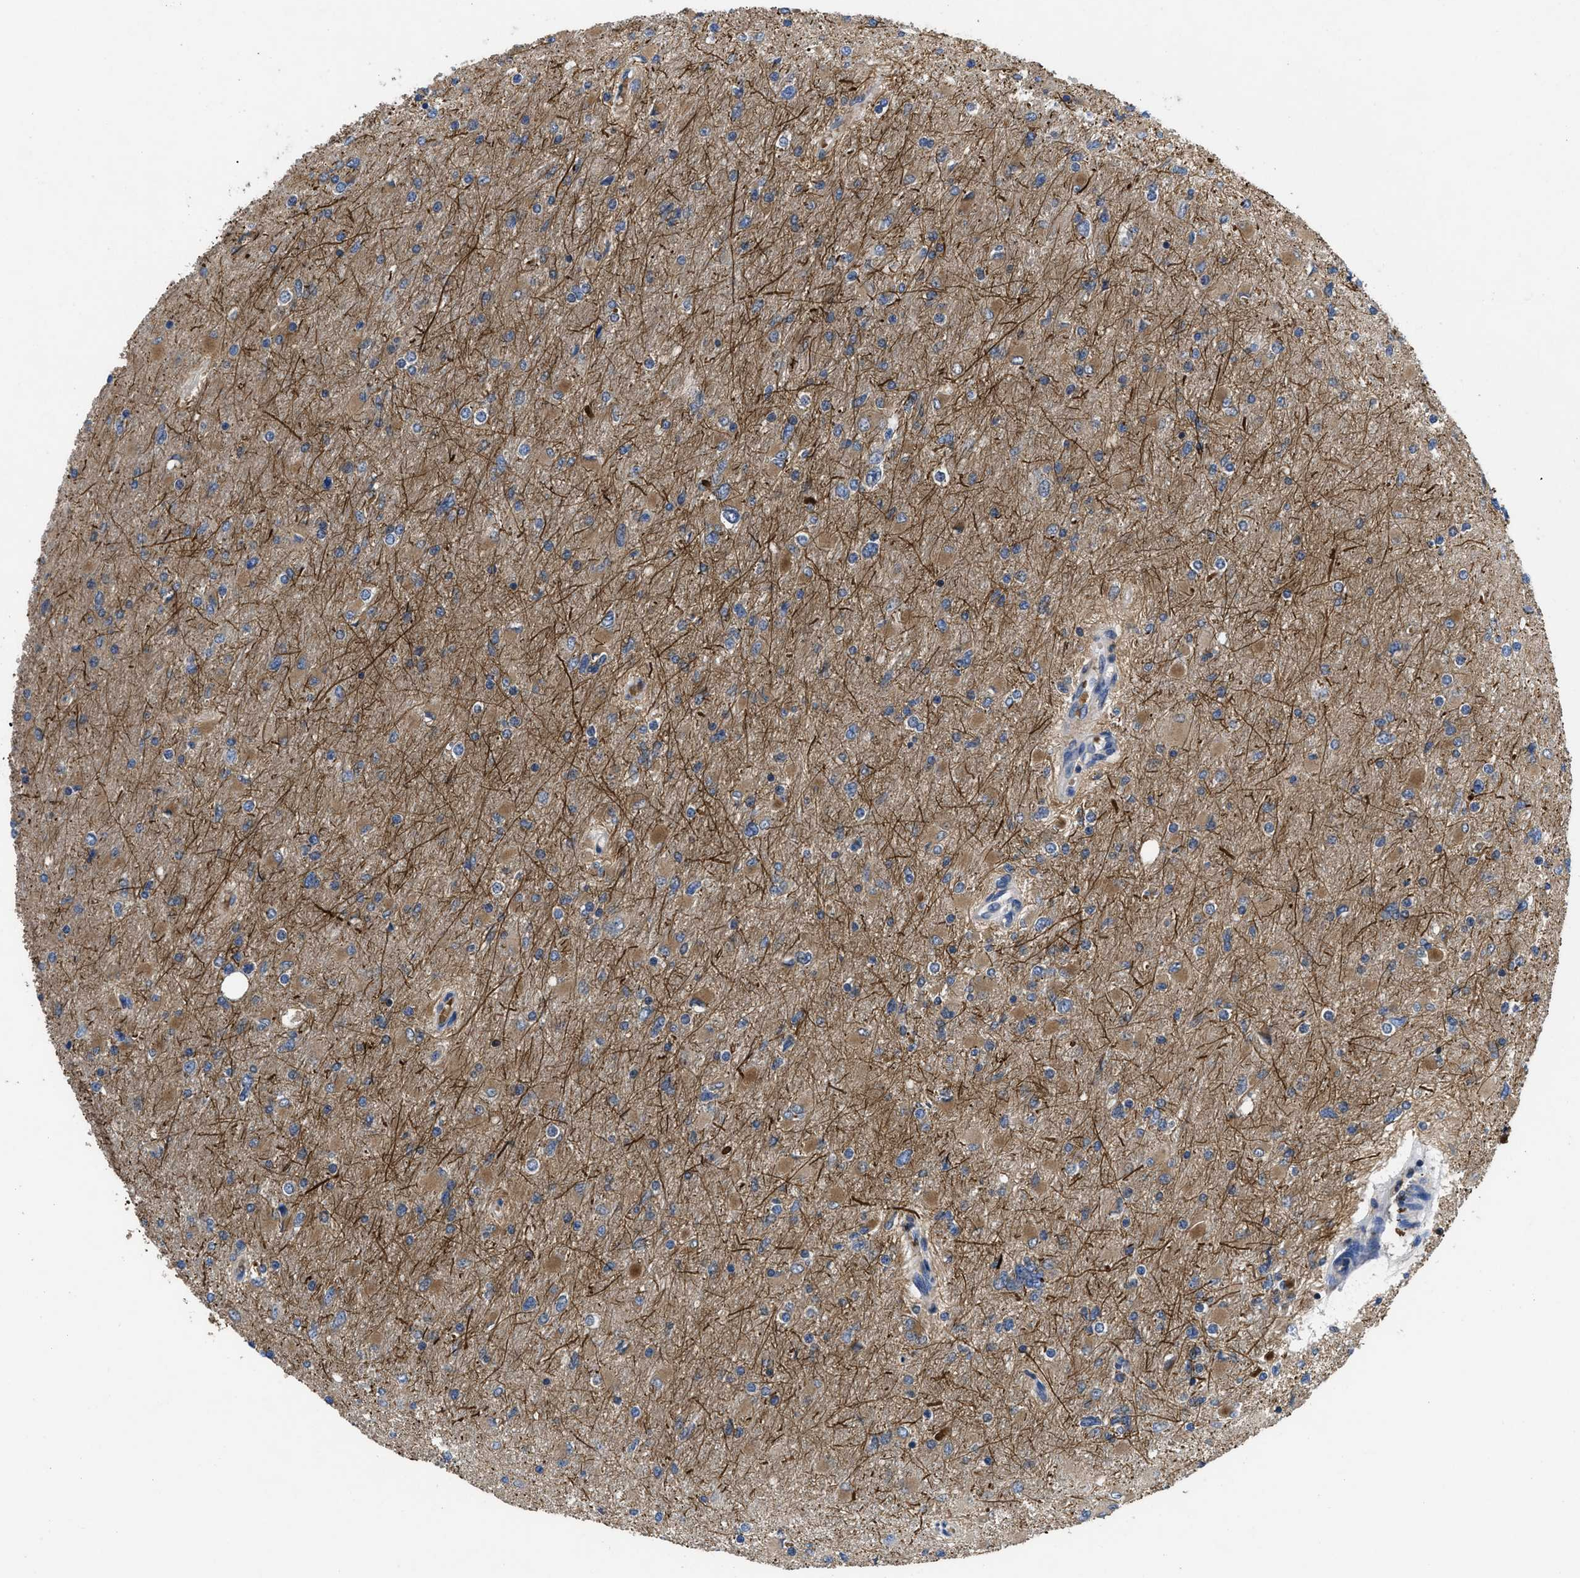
{"staining": {"intensity": "moderate", "quantity": "25%-75%", "location": "cytoplasmic/membranous"}, "tissue": "glioma", "cell_type": "Tumor cells", "image_type": "cancer", "snomed": [{"axis": "morphology", "description": "Glioma, malignant, High grade"}, {"axis": "topography", "description": "Cerebral cortex"}], "caption": "Moderate cytoplasmic/membranous expression for a protein is present in approximately 25%-75% of tumor cells of glioma using immunohistochemistry.", "gene": "YBEY", "patient": {"sex": "female", "age": 36}}